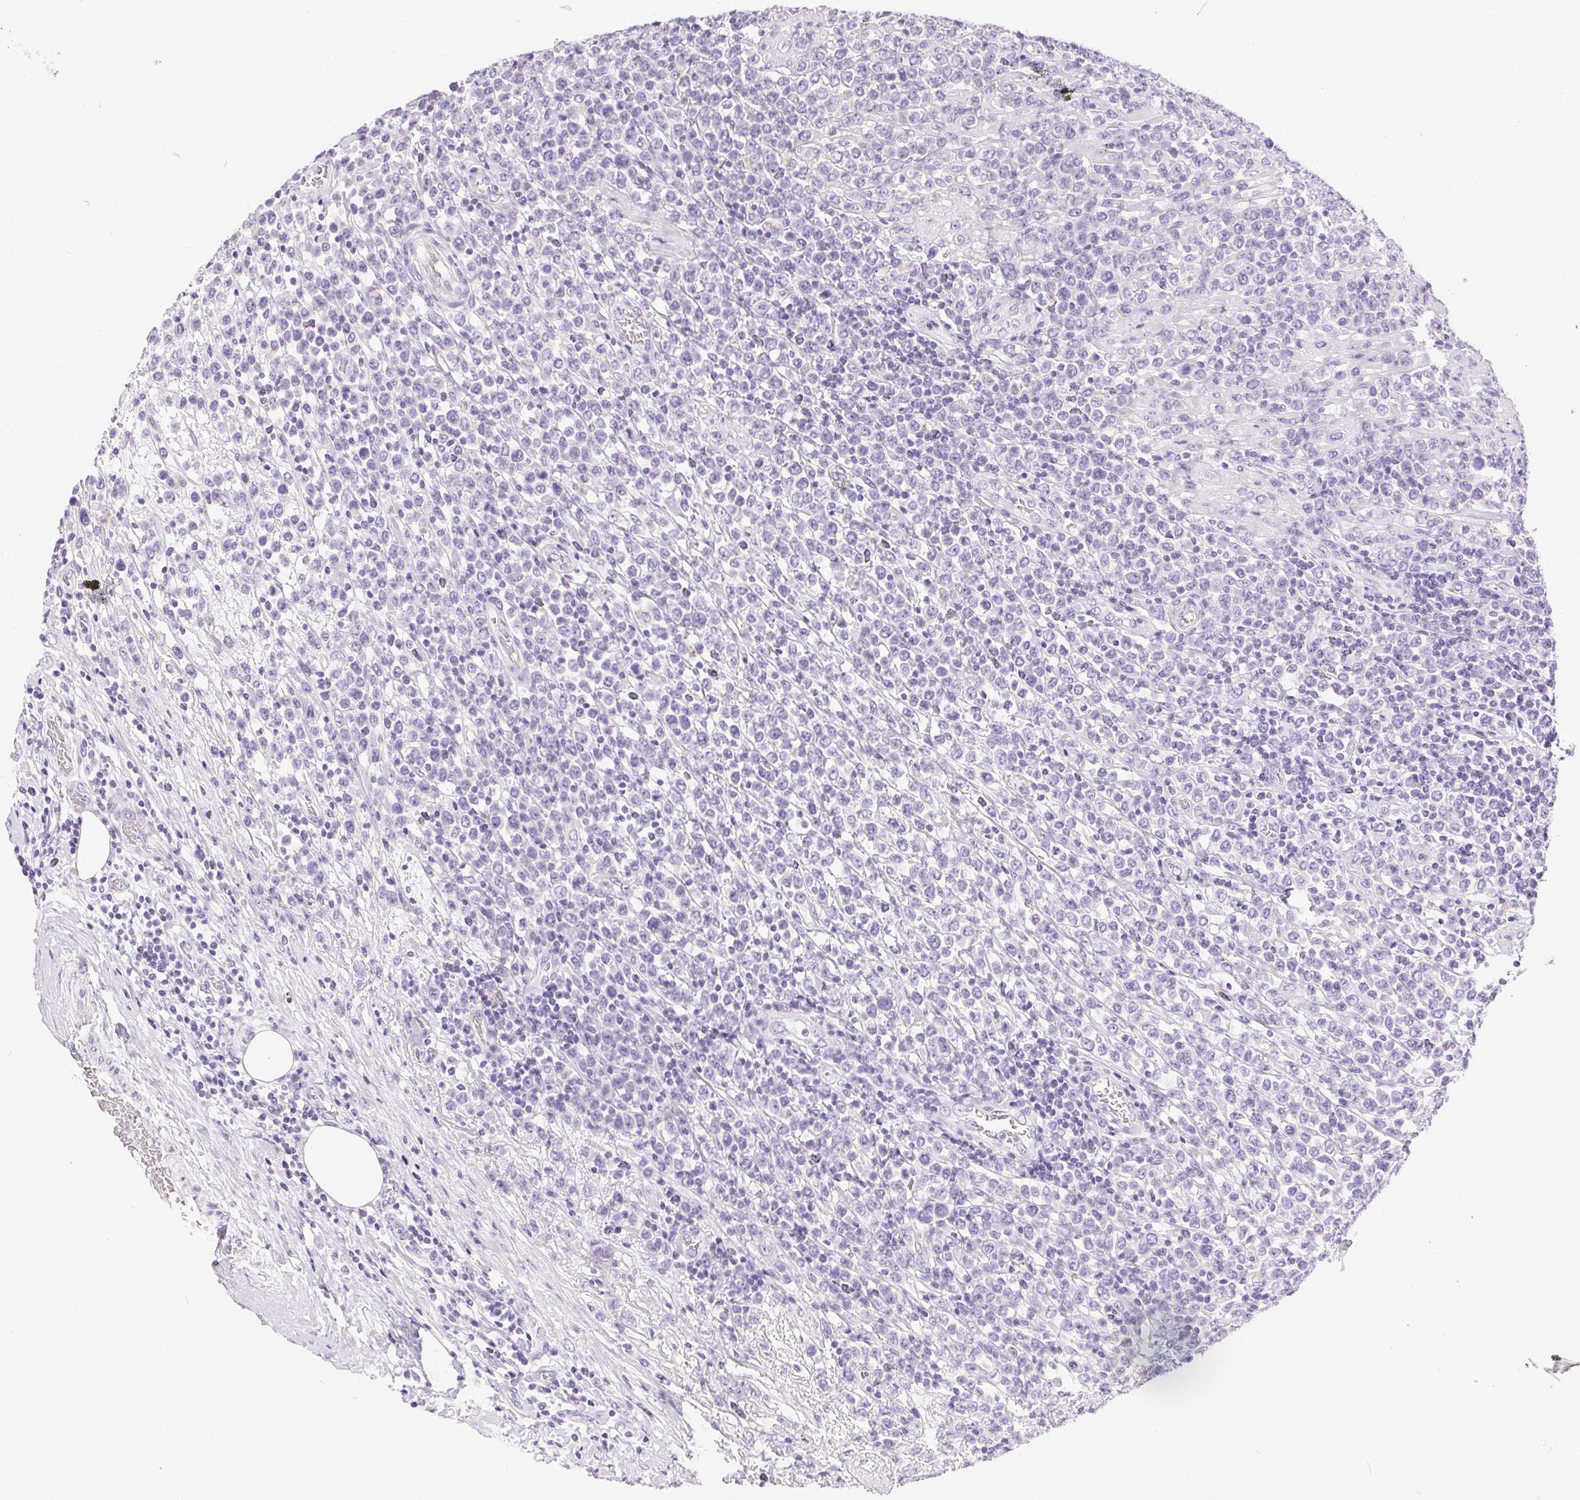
{"staining": {"intensity": "negative", "quantity": "none", "location": "none"}, "tissue": "lymphoma", "cell_type": "Tumor cells", "image_type": "cancer", "snomed": [{"axis": "morphology", "description": "Malignant lymphoma, non-Hodgkin's type, High grade"}, {"axis": "topography", "description": "Soft tissue"}], "caption": "An IHC micrograph of lymphoma is shown. There is no staining in tumor cells of lymphoma.", "gene": "C20orf85", "patient": {"sex": "female", "age": 56}}